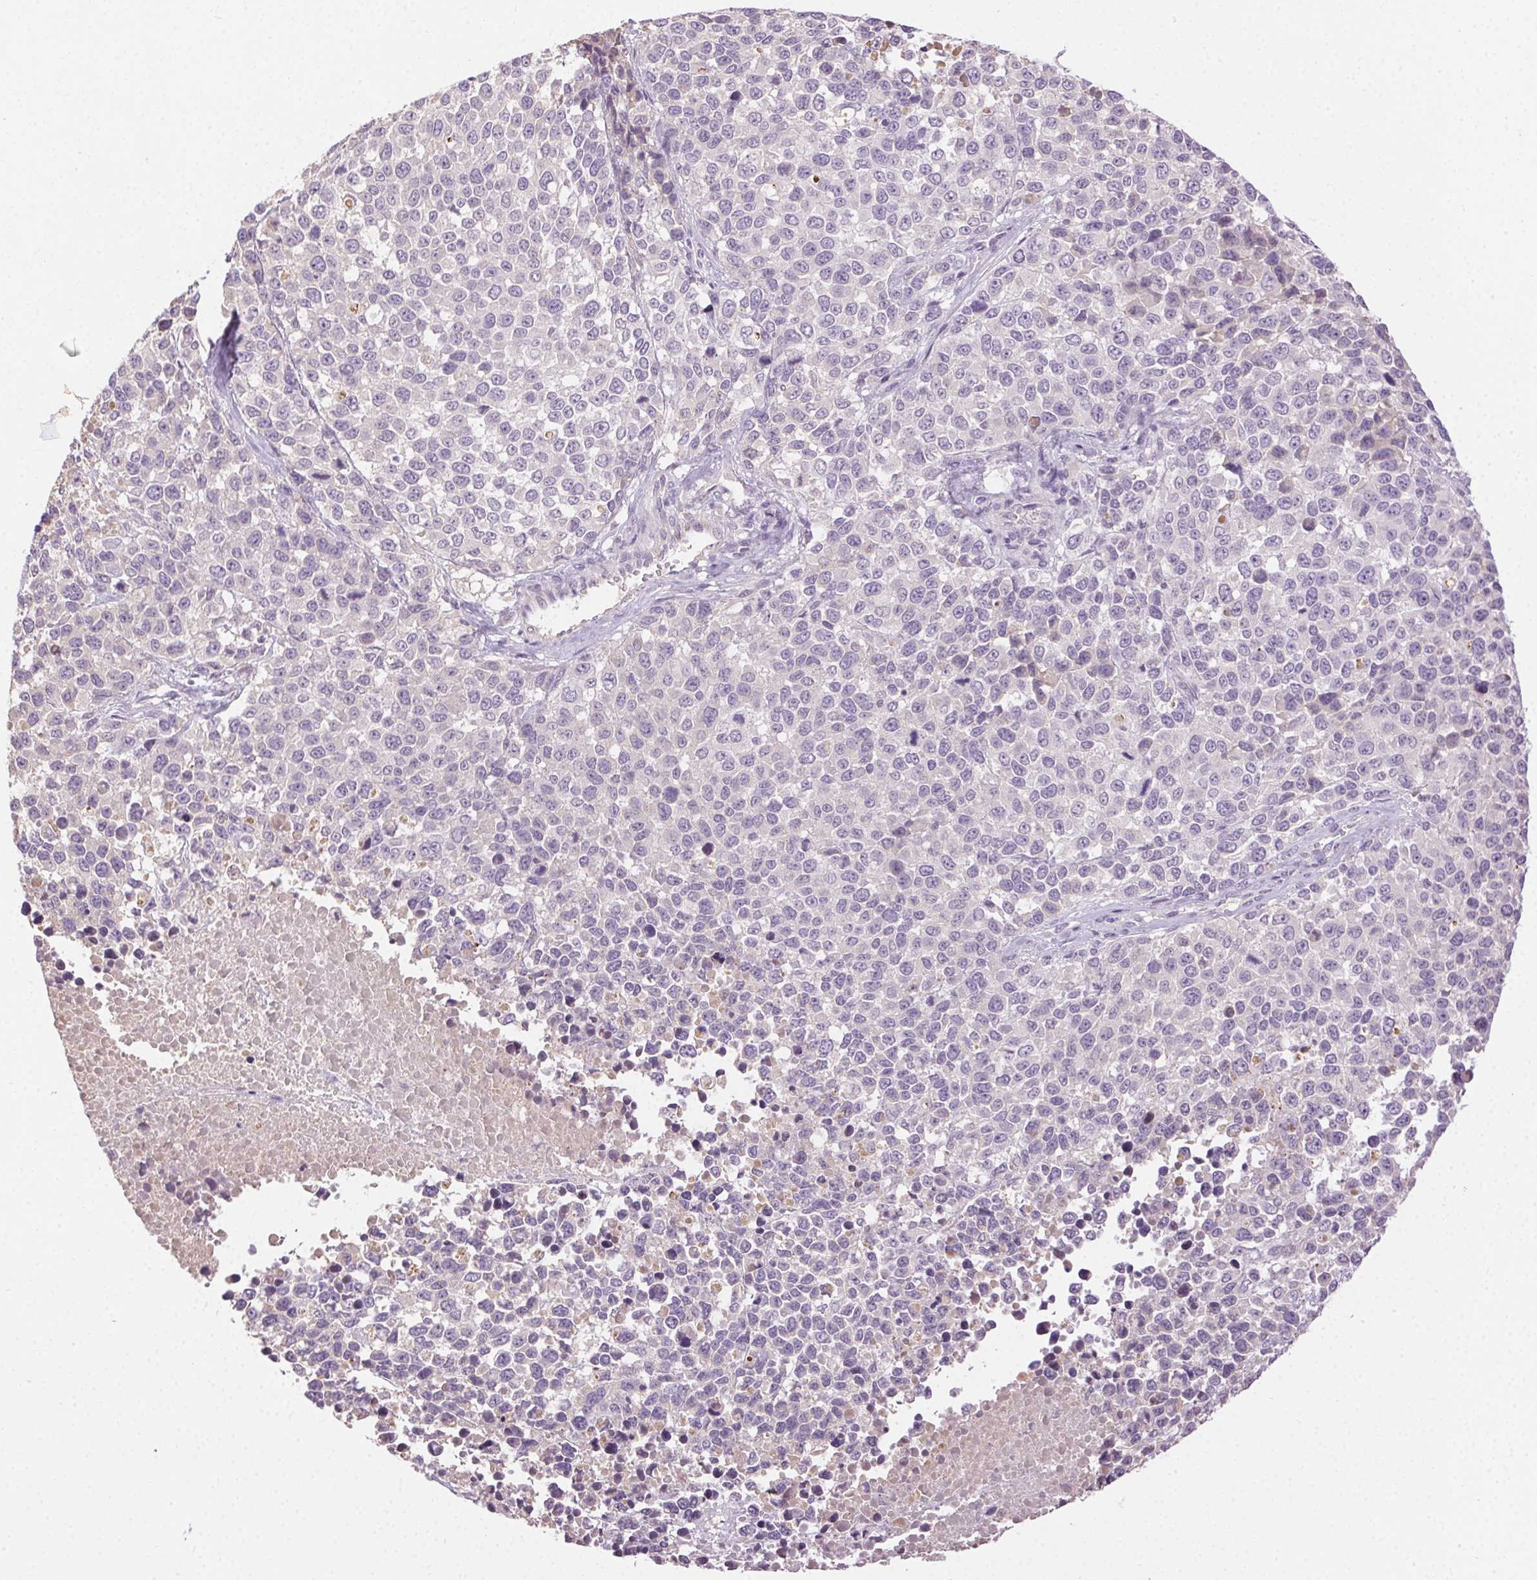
{"staining": {"intensity": "negative", "quantity": "none", "location": "none"}, "tissue": "melanoma", "cell_type": "Tumor cells", "image_type": "cancer", "snomed": [{"axis": "morphology", "description": "Malignant melanoma, Metastatic site"}, {"axis": "topography", "description": "Skin"}], "caption": "There is no significant expression in tumor cells of malignant melanoma (metastatic site).", "gene": "BPIFB2", "patient": {"sex": "male", "age": 84}}